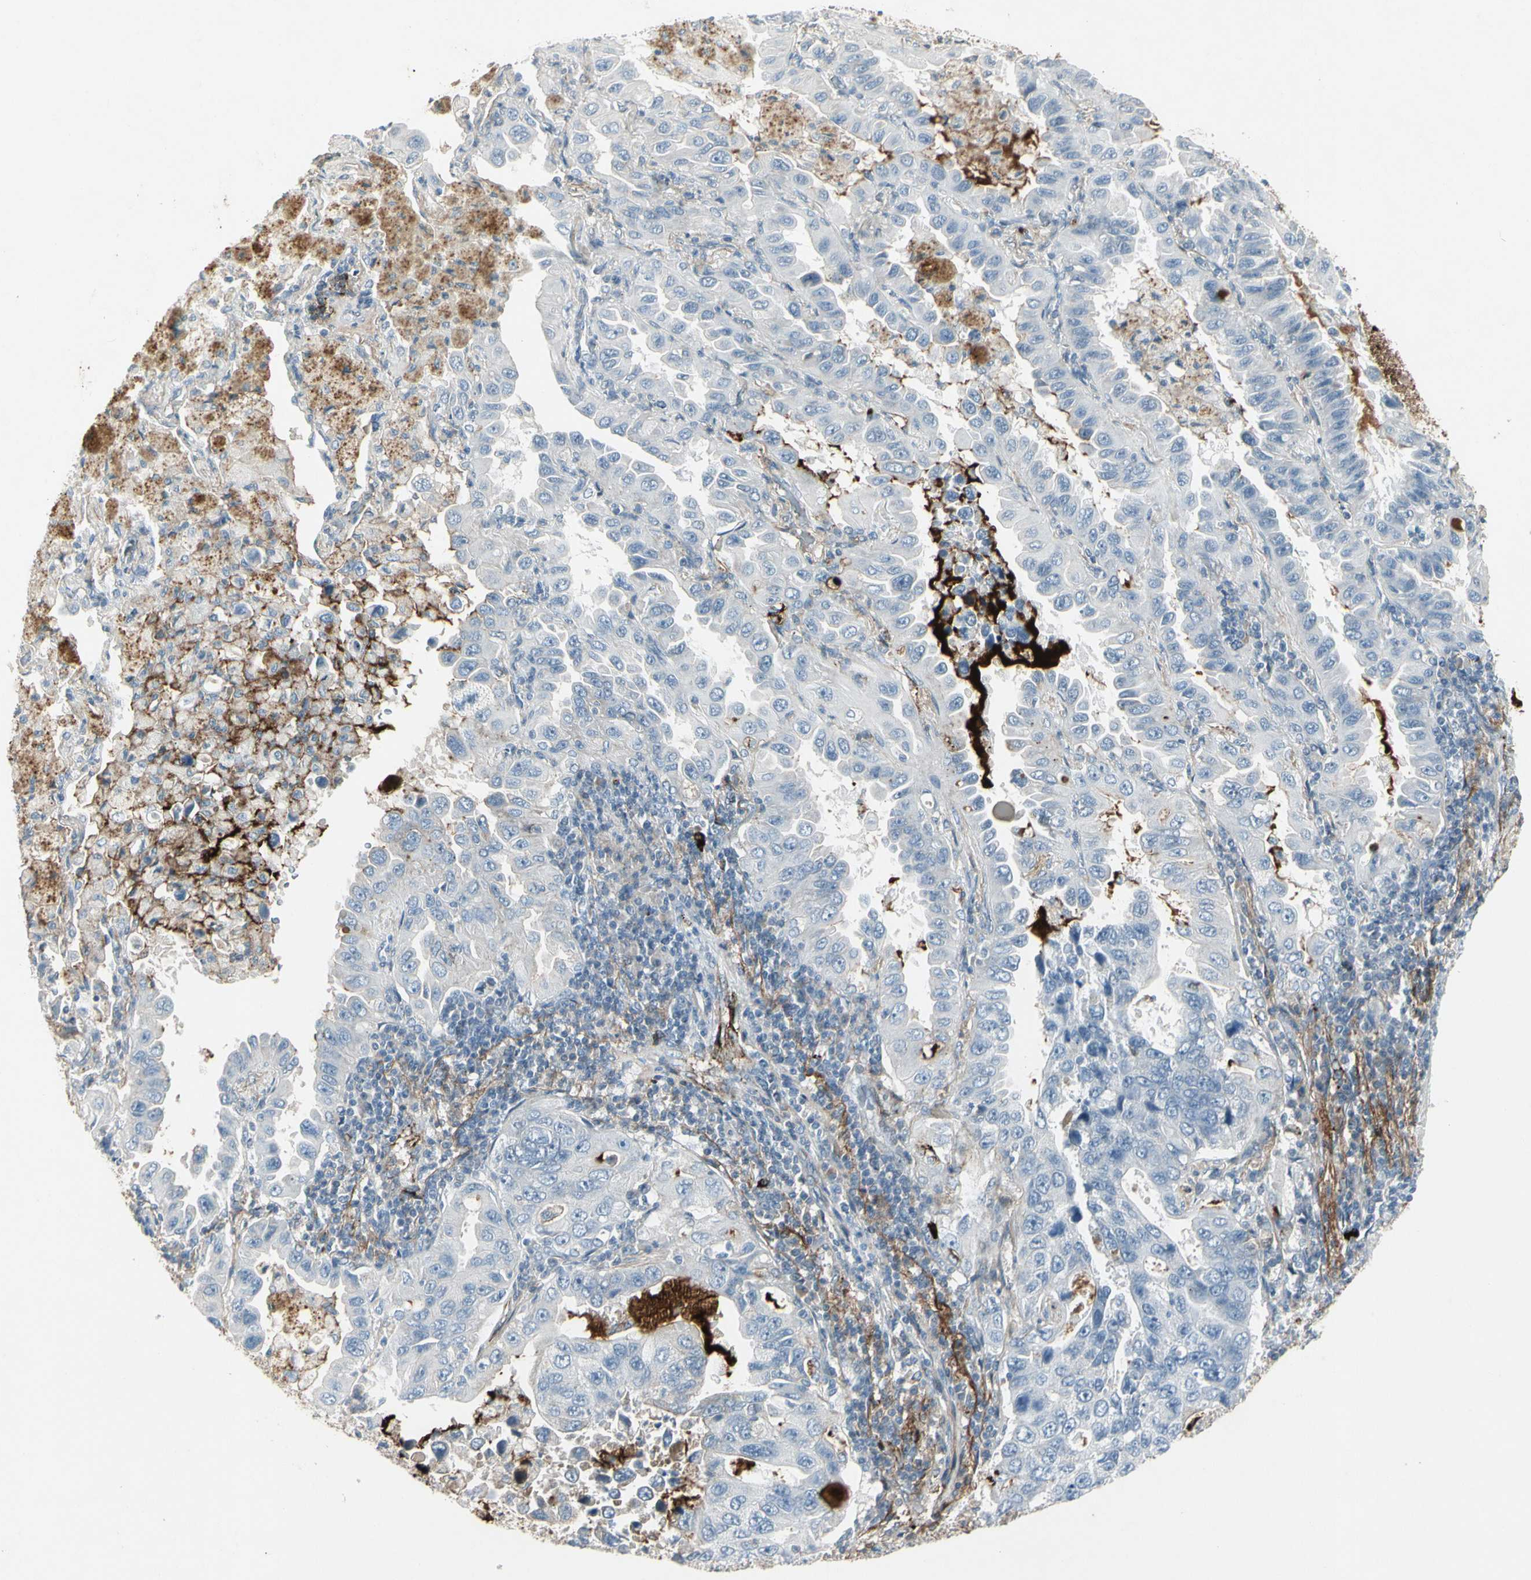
{"staining": {"intensity": "moderate", "quantity": "25%-75%", "location": "cytoplasmic/membranous"}, "tissue": "lung cancer", "cell_type": "Tumor cells", "image_type": "cancer", "snomed": [{"axis": "morphology", "description": "Adenocarcinoma, NOS"}, {"axis": "topography", "description": "Lung"}], "caption": "Moderate cytoplasmic/membranous expression is present in approximately 25%-75% of tumor cells in lung cancer (adenocarcinoma).", "gene": "IGHM", "patient": {"sex": "male", "age": 64}}